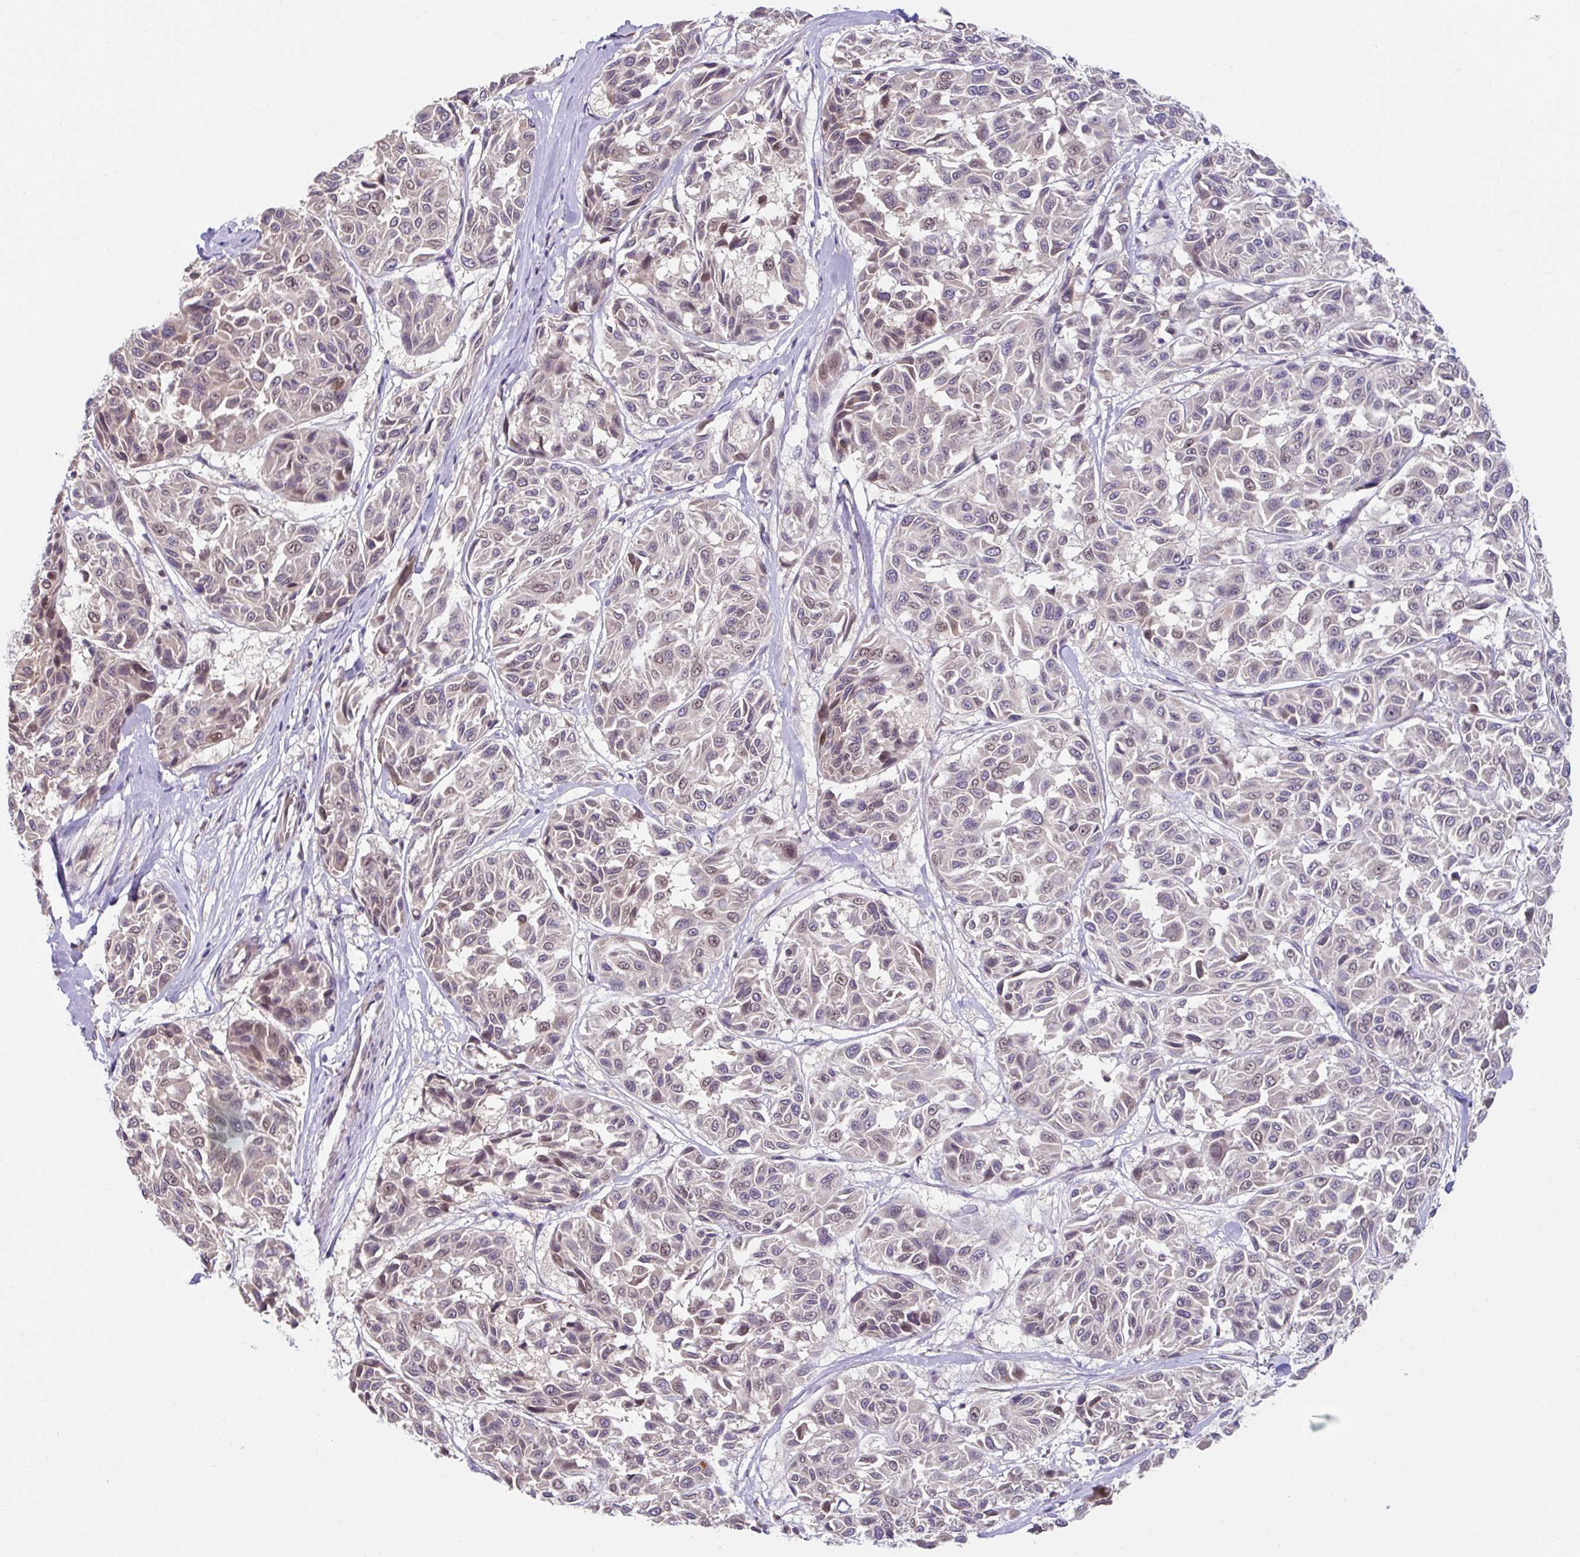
{"staining": {"intensity": "weak", "quantity": "<25%", "location": "nuclear"}, "tissue": "melanoma", "cell_type": "Tumor cells", "image_type": "cancer", "snomed": [{"axis": "morphology", "description": "Malignant melanoma, NOS"}, {"axis": "topography", "description": "Skin"}], "caption": "Immunohistochemistry photomicrograph of neoplastic tissue: melanoma stained with DAB demonstrates no significant protein expression in tumor cells. (Stains: DAB (3,3'-diaminobenzidine) immunohistochemistry (IHC) with hematoxylin counter stain, Microscopy: brightfield microscopy at high magnification).", "gene": "NT5C1B", "patient": {"sex": "female", "age": 66}}